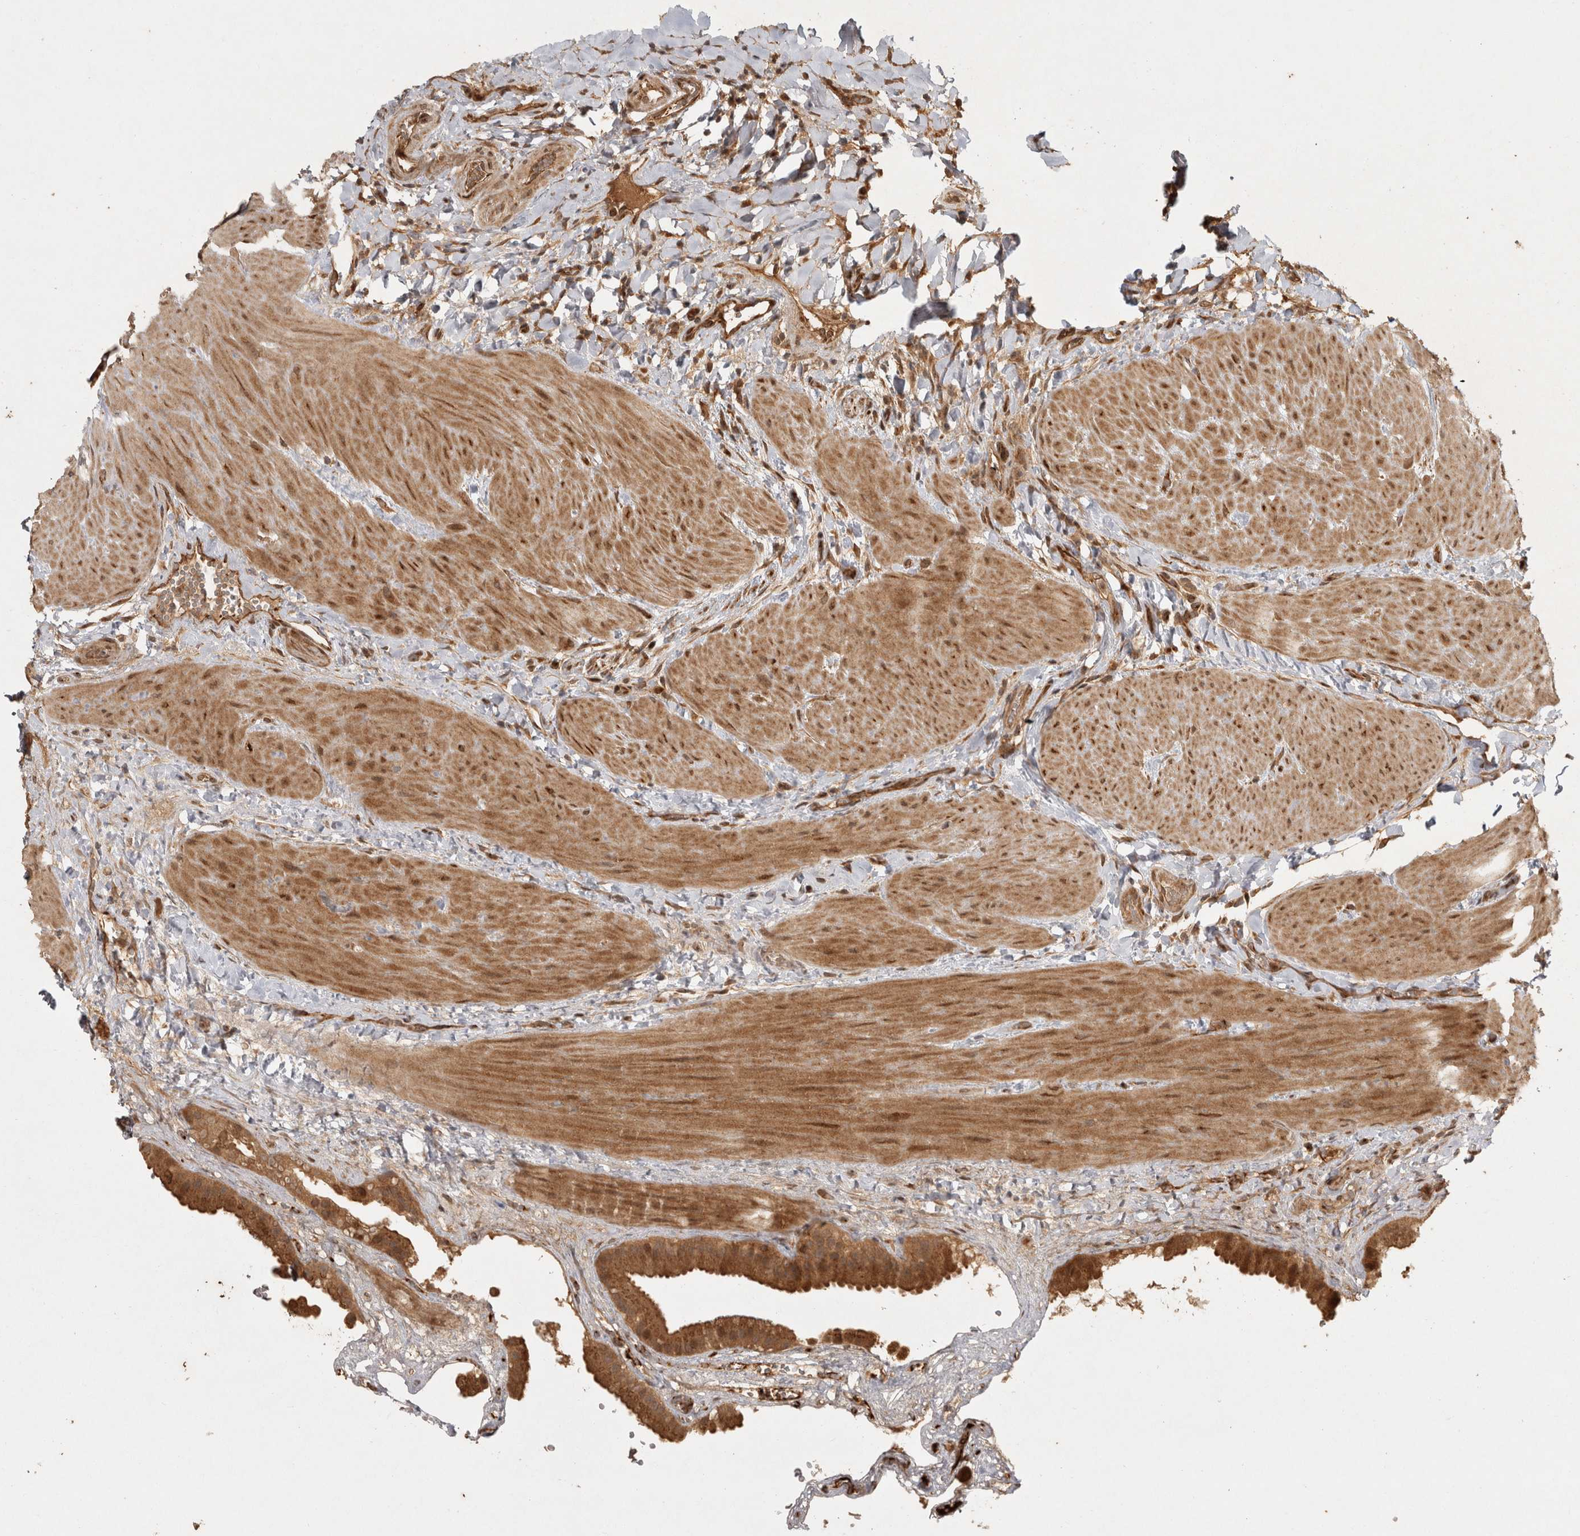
{"staining": {"intensity": "strong", "quantity": ">75%", "location": "cytoplasmic/membranous"}, "tissue": "gallbladder", "cell_type": "Glandular cells", "image_type": "normal", "snomed": [{"axis": "morphology", "description": "Normal tissue, NOS"}, {"axis": "topography", "description": "Gallbladder"}], "caption": "Protein expression analysis of unremarkable gallbladder shows strong cytoplasmic/membranous positivity in approximately >75% of glandular cells.", "gene": "CAMSAP2", "patient": {"sex": "male", "age": 55}}